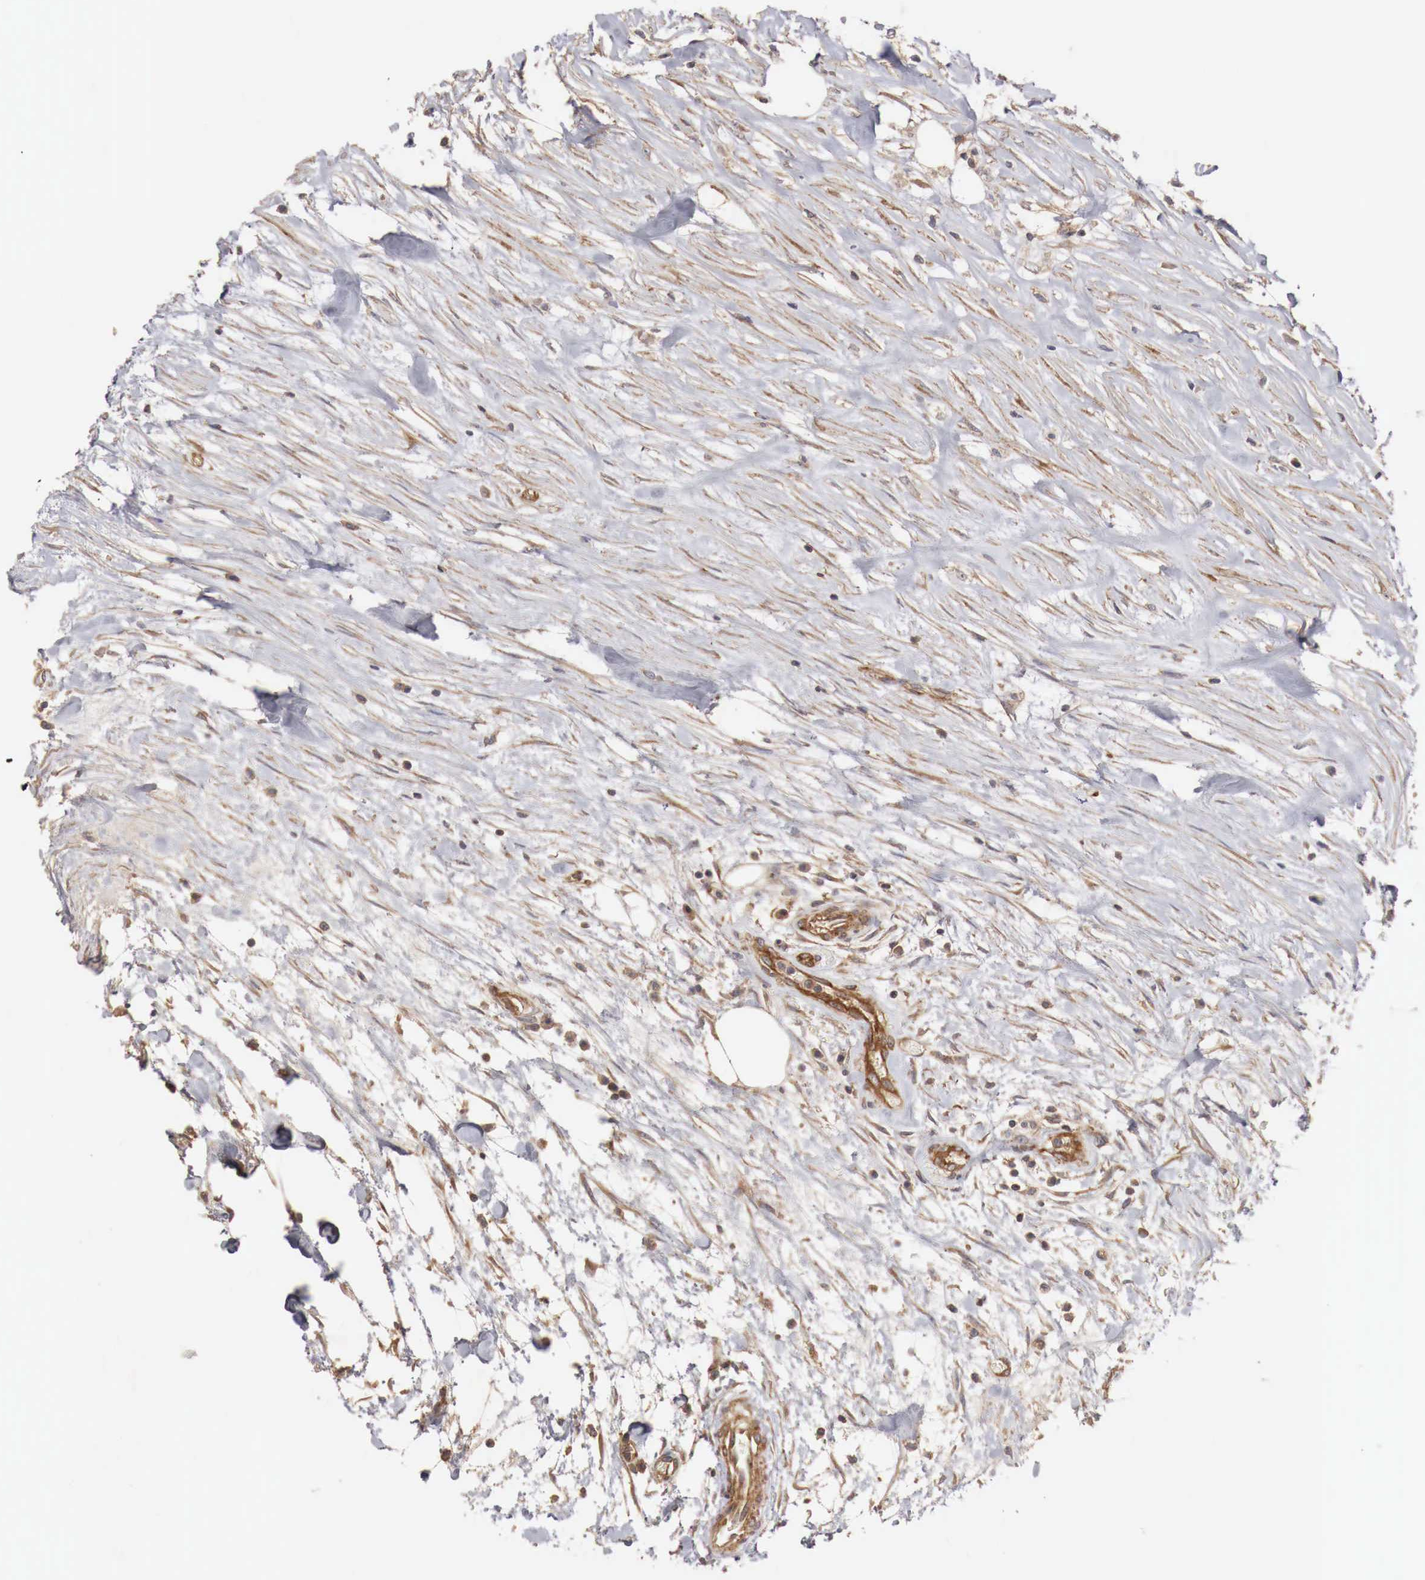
{"staining": {"intensity": "weak", "quantity": "25%-75%", "location": "cytoplasmic/membranous"}, "tissue": "colorectal cancer", "cell_type": "Tumor cells", "image_type": "cancer", "snomed": [{"axis": "morphology", "description": "Adenocarcinoma, NOS"}, {"axis": "topography", "description": "Rectum"}], "caption": "The photomicrograph exhibits a brown stain indicating the presence of a protein in the cytoplasmic/membranous of tumor cells in colorectal adenocarcinoma.", "gene": "ARMCX4", "patient": {"sex": "female", "age": 57}}